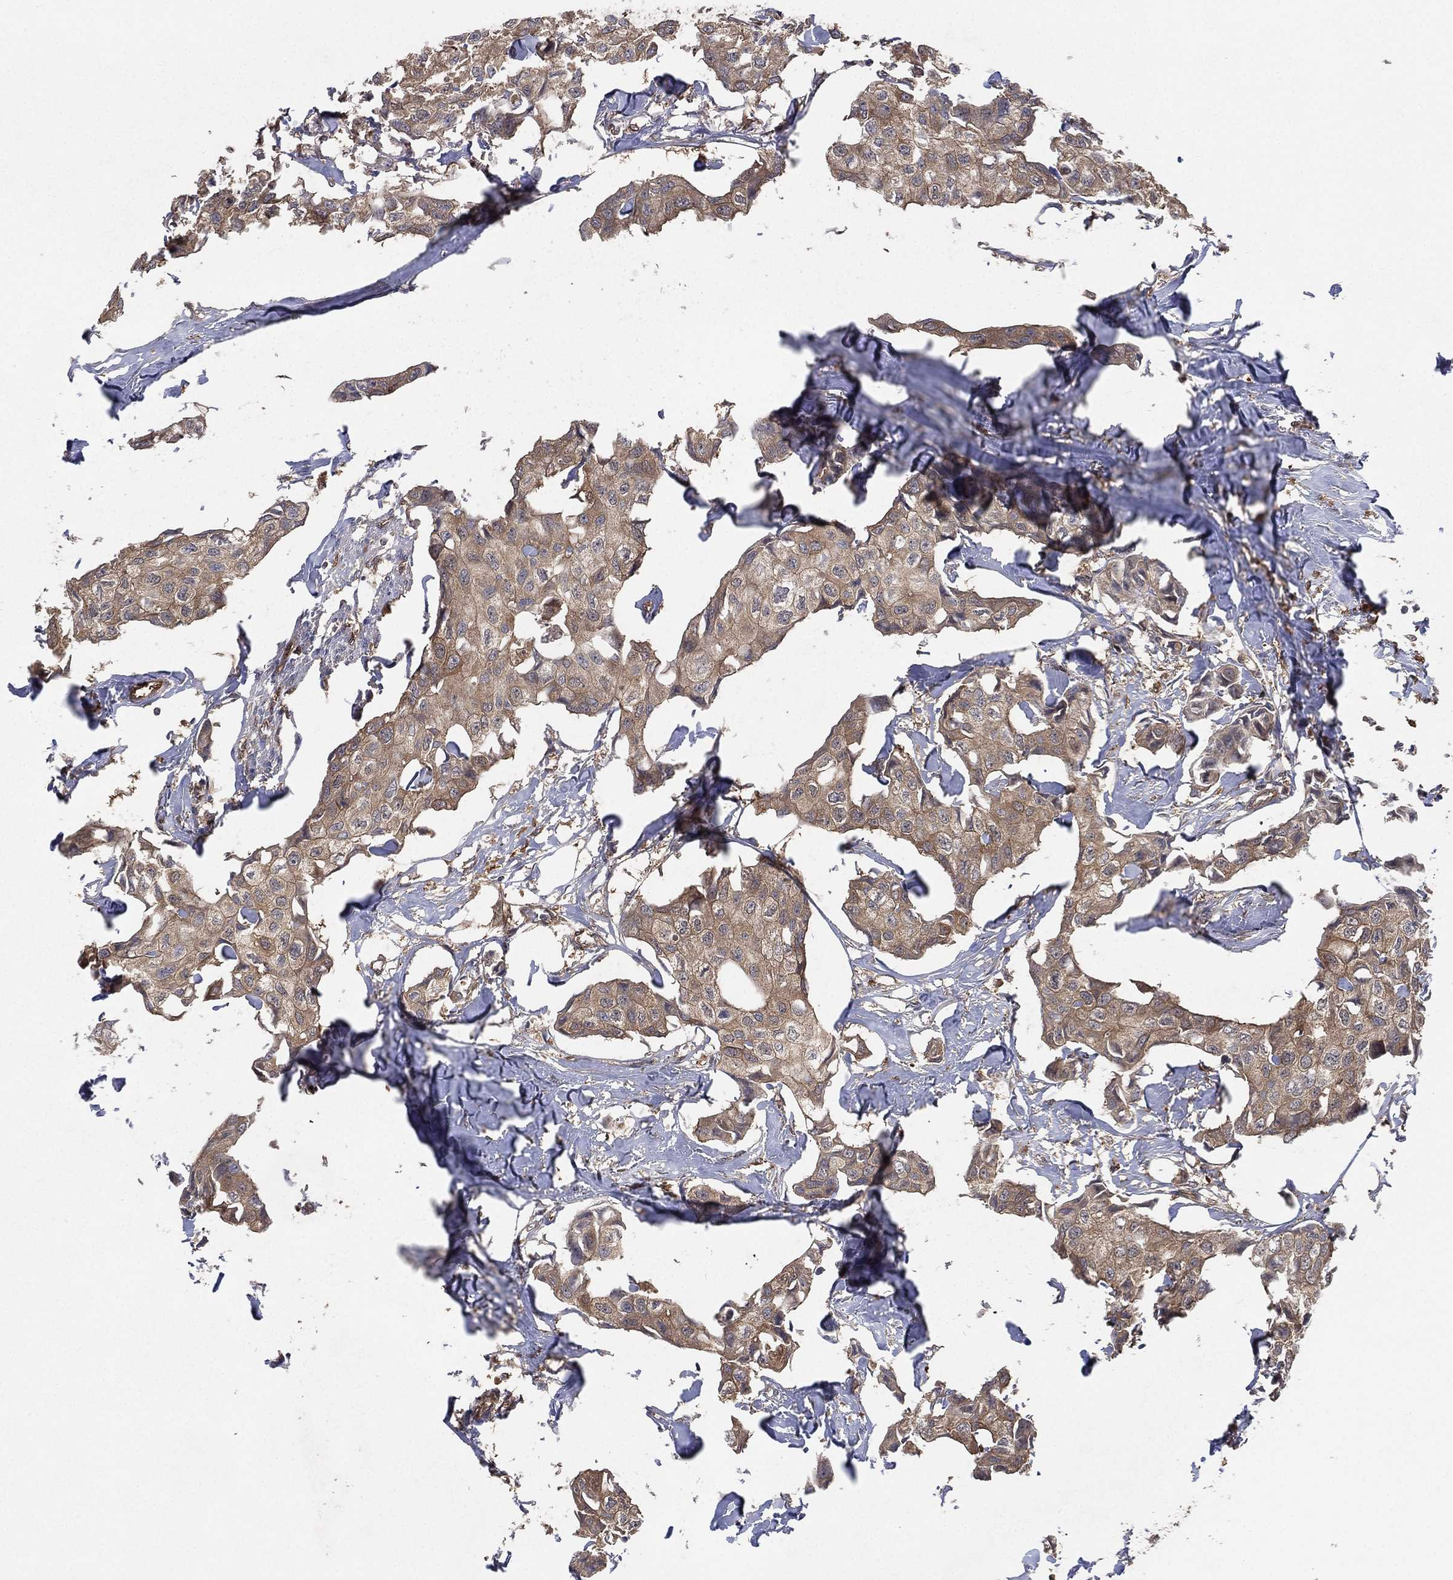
{"staining": {"intensity": "weak", "quantity": ">75%", "location": "cytoplasmic/membranous"}, "tissue": "breast cancer", "cell_type": "Tumor cells", "image_type": "cancer", "snomed": [{"axis": "morphology", "description": "Duct carcinoma"}, {"axis": "topography", "description": "Breast"}], "caption": "A brown stain highlights weak cytoplasmic/membranous positivity of a protein in human breast cancer tumor cells.", "gene": "PSMG4", "patient": {"sex": "female", "age": 80}}